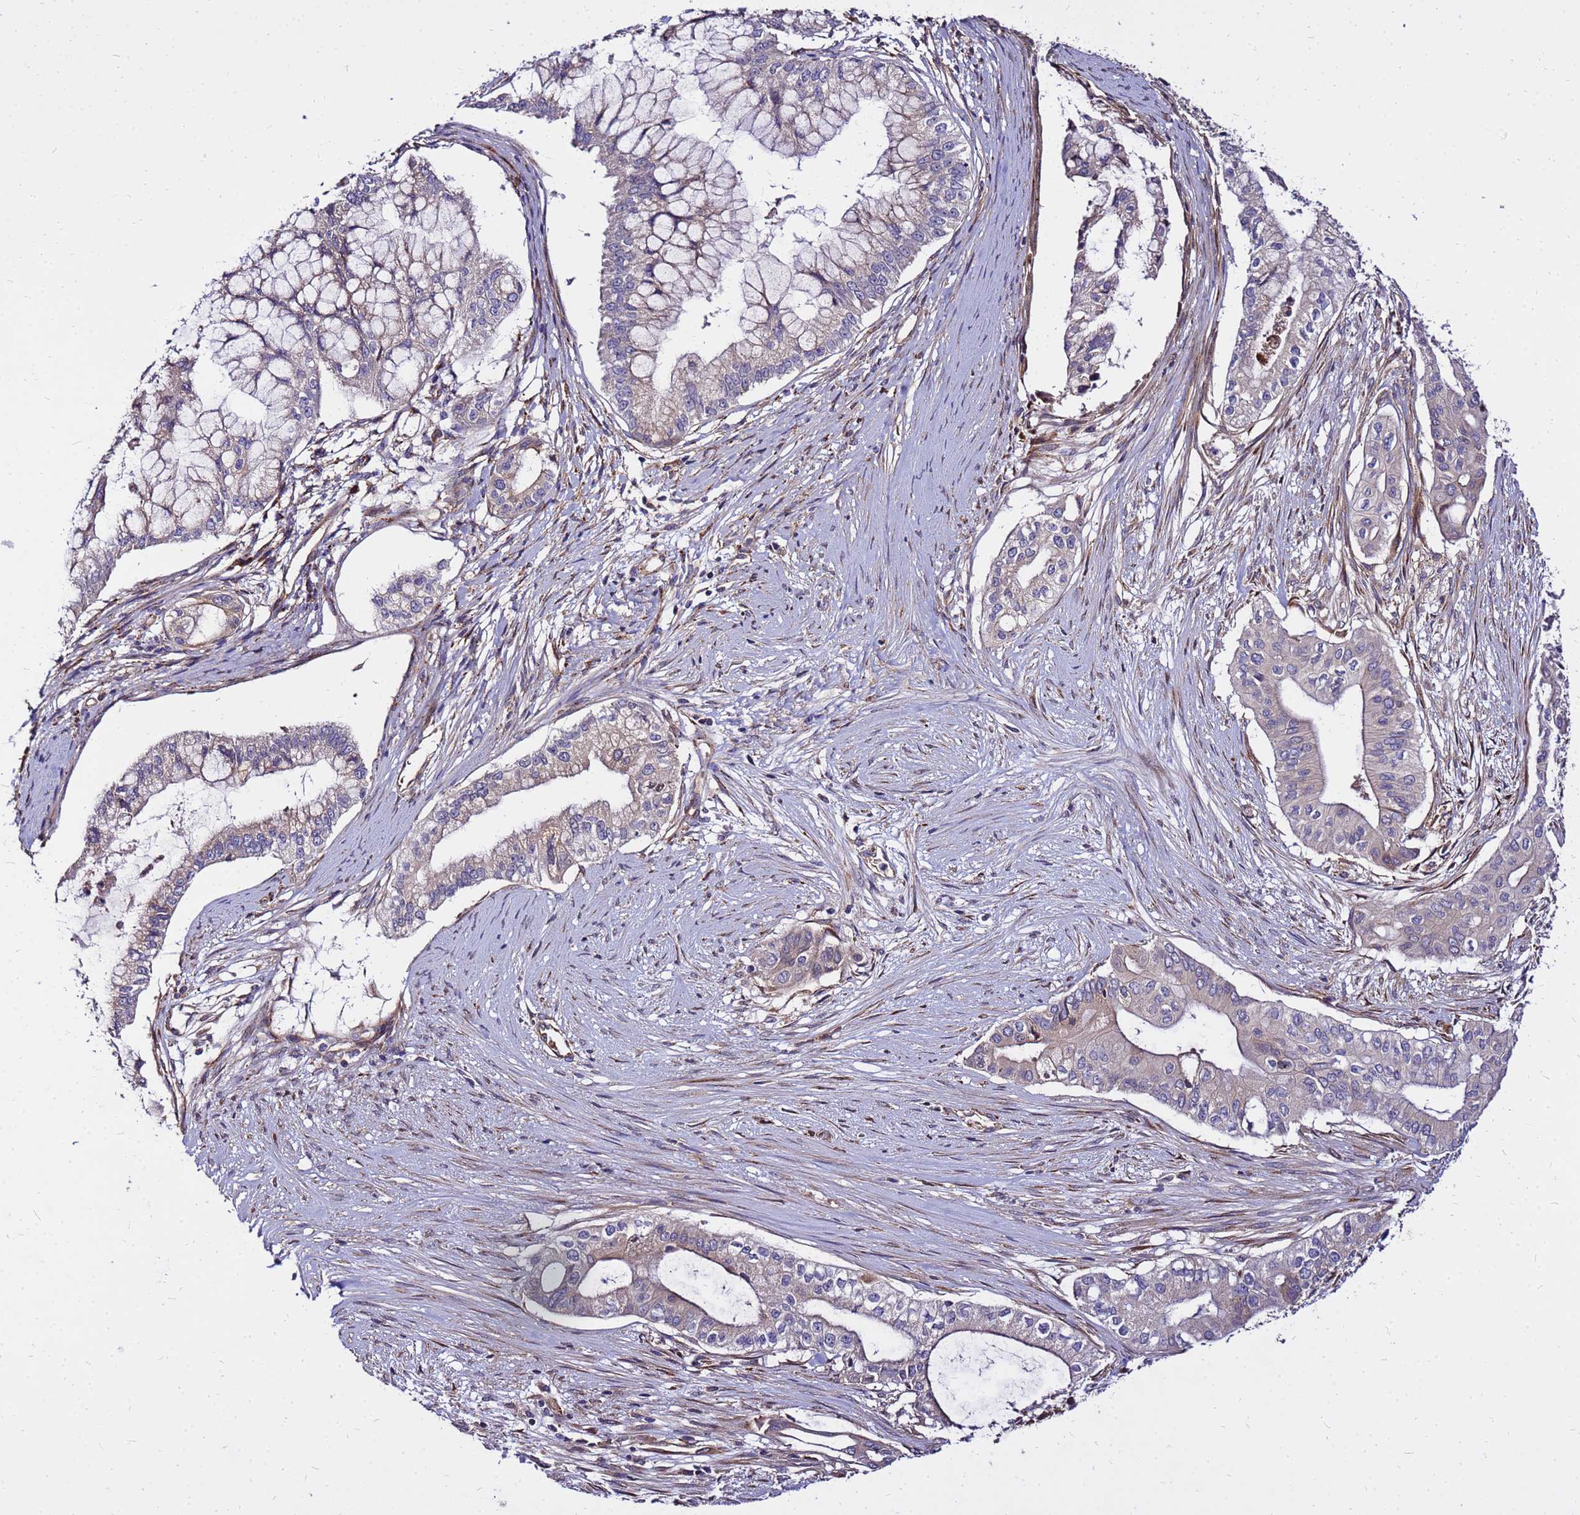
{"staining": {"intensity": "moderate", "quantity": "<25%", "location": "cytoplasmic/membranous"}, "tissue": "pancreatic cancer", "cell_type": "Tumor cells", "image_type": "cancer", "snomed": [{"axis": "morphology", "description": "Adenocarcinoma, NOS"}, {"axis": "topography", "description": "Pancreas"}], "caption": "About <25% of tumor cells in human pancreatic adenocarcinoma reveal moderate cytoplasmic/membranous protein expression as visualized by brown immunohistochemical staining.", "gene": "WWC2", "patient": {"sex": "male", "age": 46}}